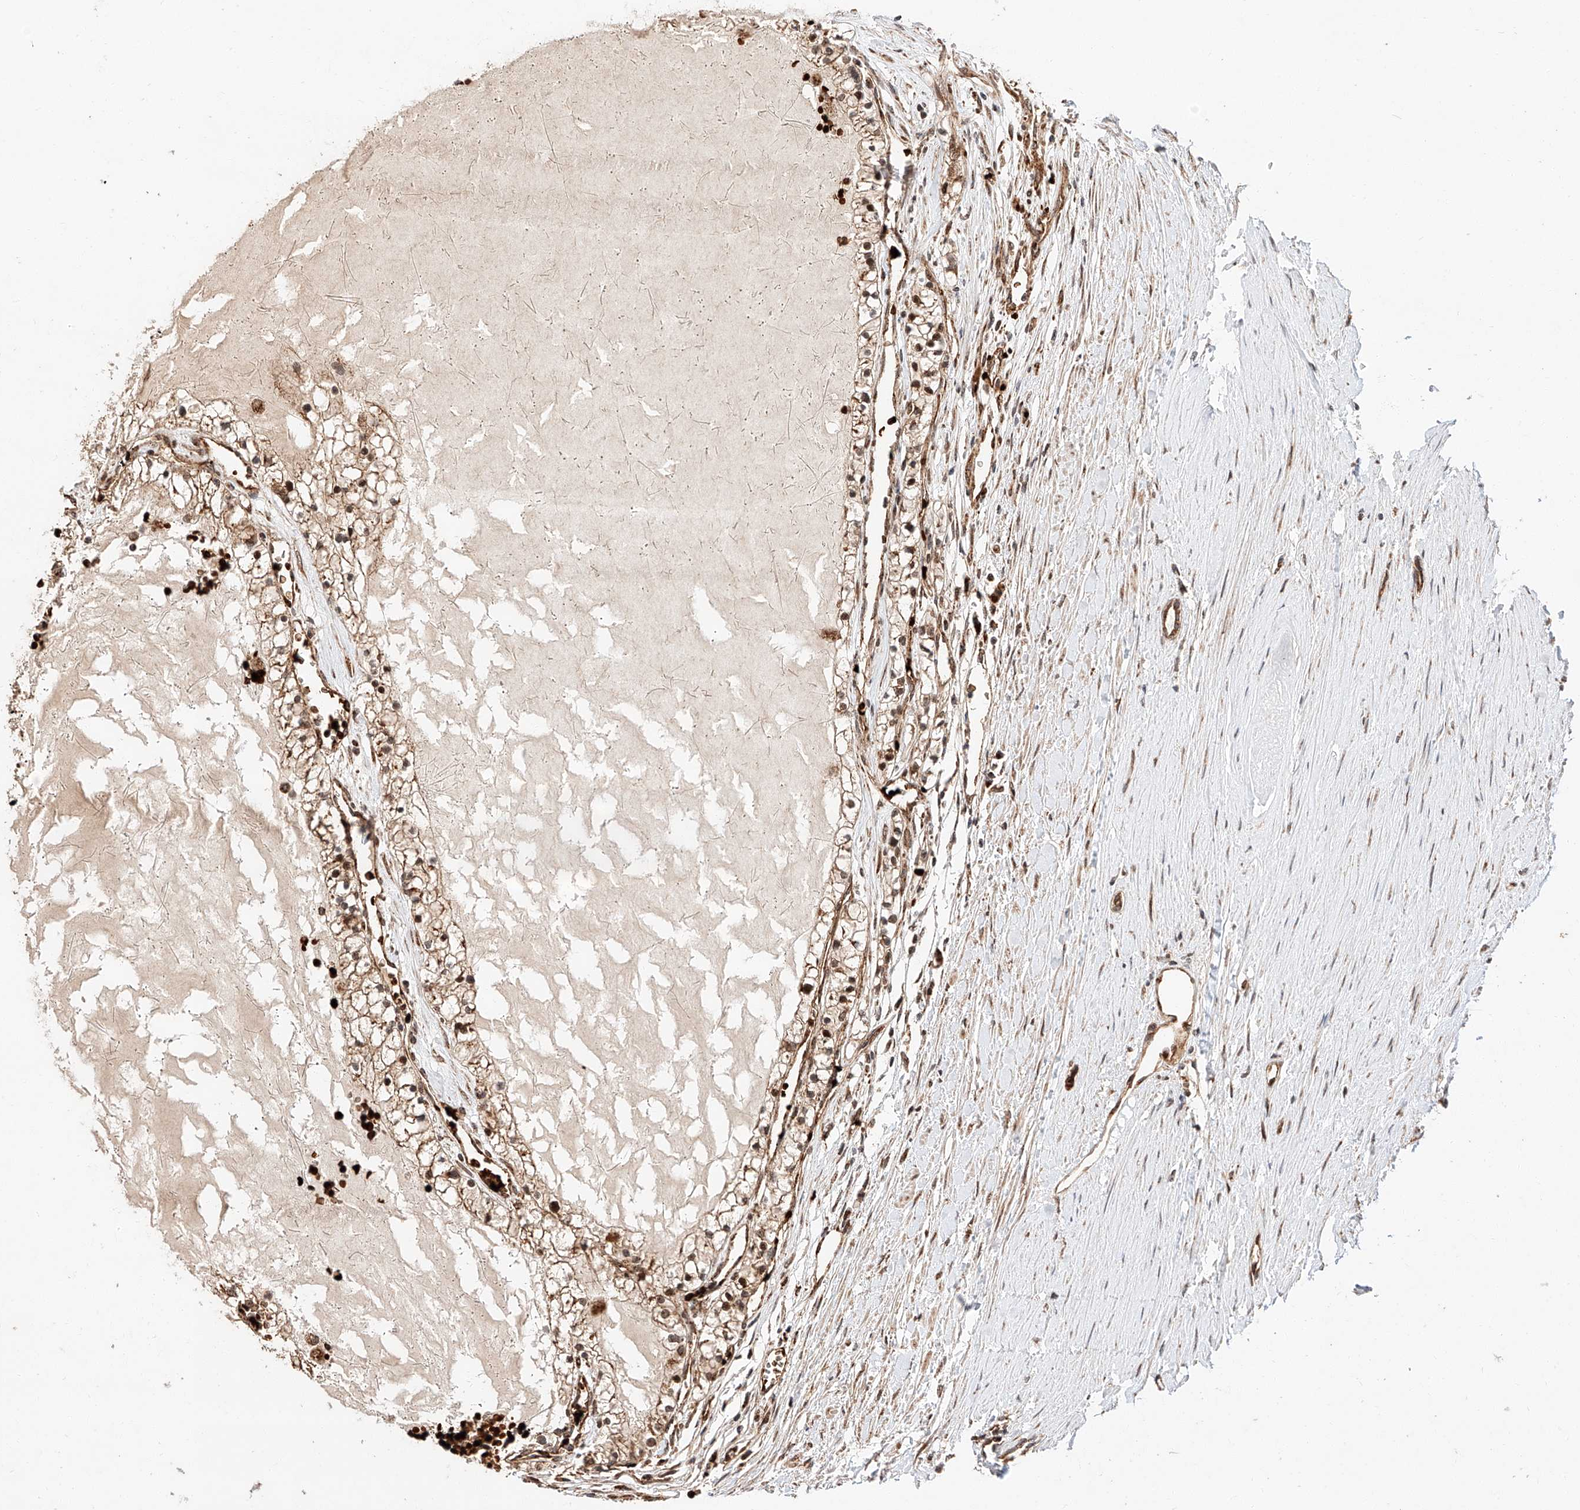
{"staining": {"intensity": "moderate", "quantity": ">75%", "location": "cytoplasmic/membranous,nuclear"}, "tissue": "renal cancer", "cell_type": "Tumor cells", "image_type": "cancer", "snomed": [{"axis": "morphology", "description": "Normal tissue, NOS"}, {"axis": "morphology", "description": "Adenocarcinoma, NOS"}, {"axis": "topography", "description": "Kidney"}], "caption": "Immunohistochemical staining of renal cancer (adenocarcinoma) demonstrates moderate cytoplasmic/membranous and nuclear protein staining in approximately >75% of tumor cells.", "gene": "THTPA", "patient": {"sex": "male", "age": 68}}